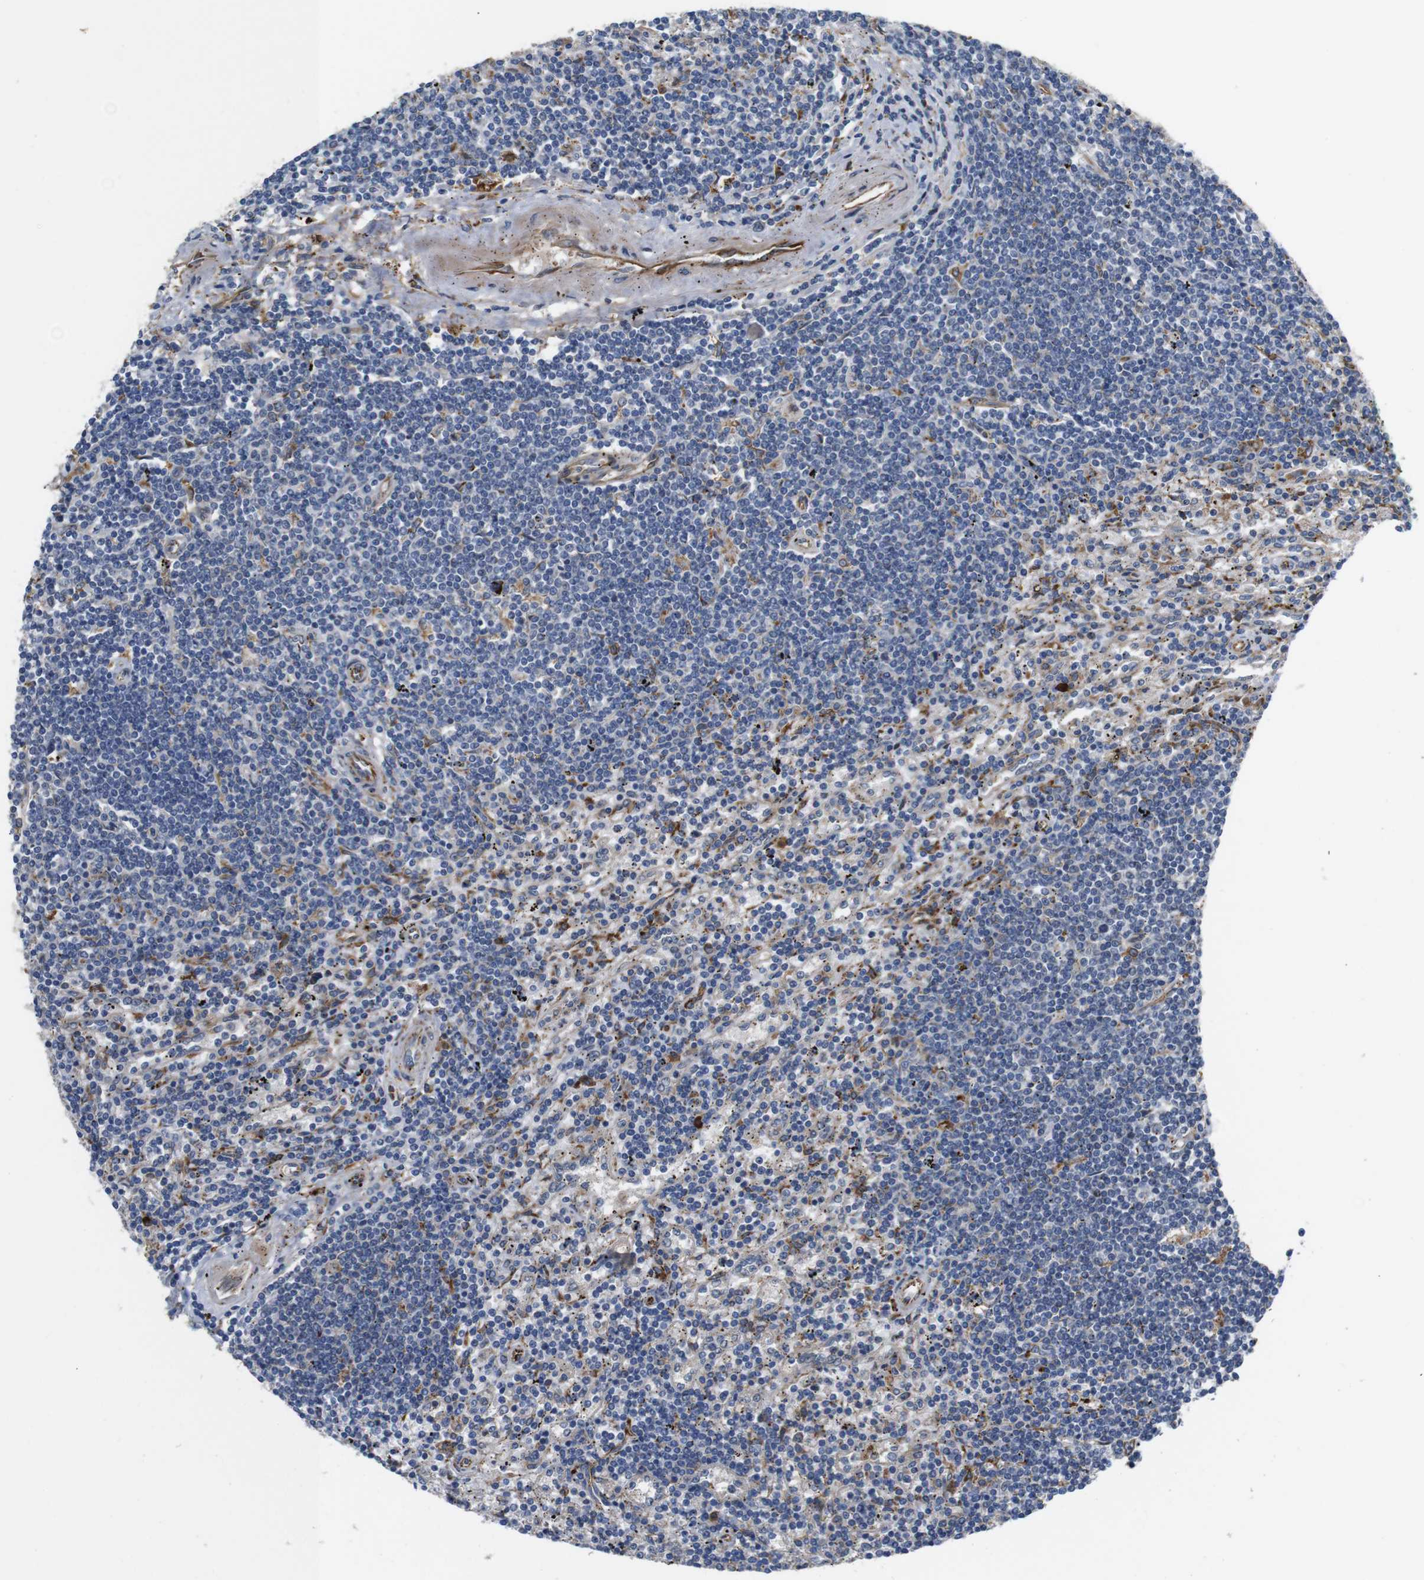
{"staining": {"intensity": "negative", "quantity": "none", "location": "none"}, "tissue": "lymphoma", "cell_type": "Tumor cells", "image_type": "cancer", "snomed": [{"axis": "morphology", "description": "Malignant lymphoma, non-Hodgkin's type, Low grade"}, {"axis": "topography", "description": "Spleen"}], "caption": "Histopathology image shows no protein expression in tumor cells of low-grade malignant lymphoma, non-Hodgkin's type tissue. (DAB IHC visualized using brightfield microscopy, high magnification).", "gene": "UBE2G2", "patient": {"sex": "male", "age": 76}}